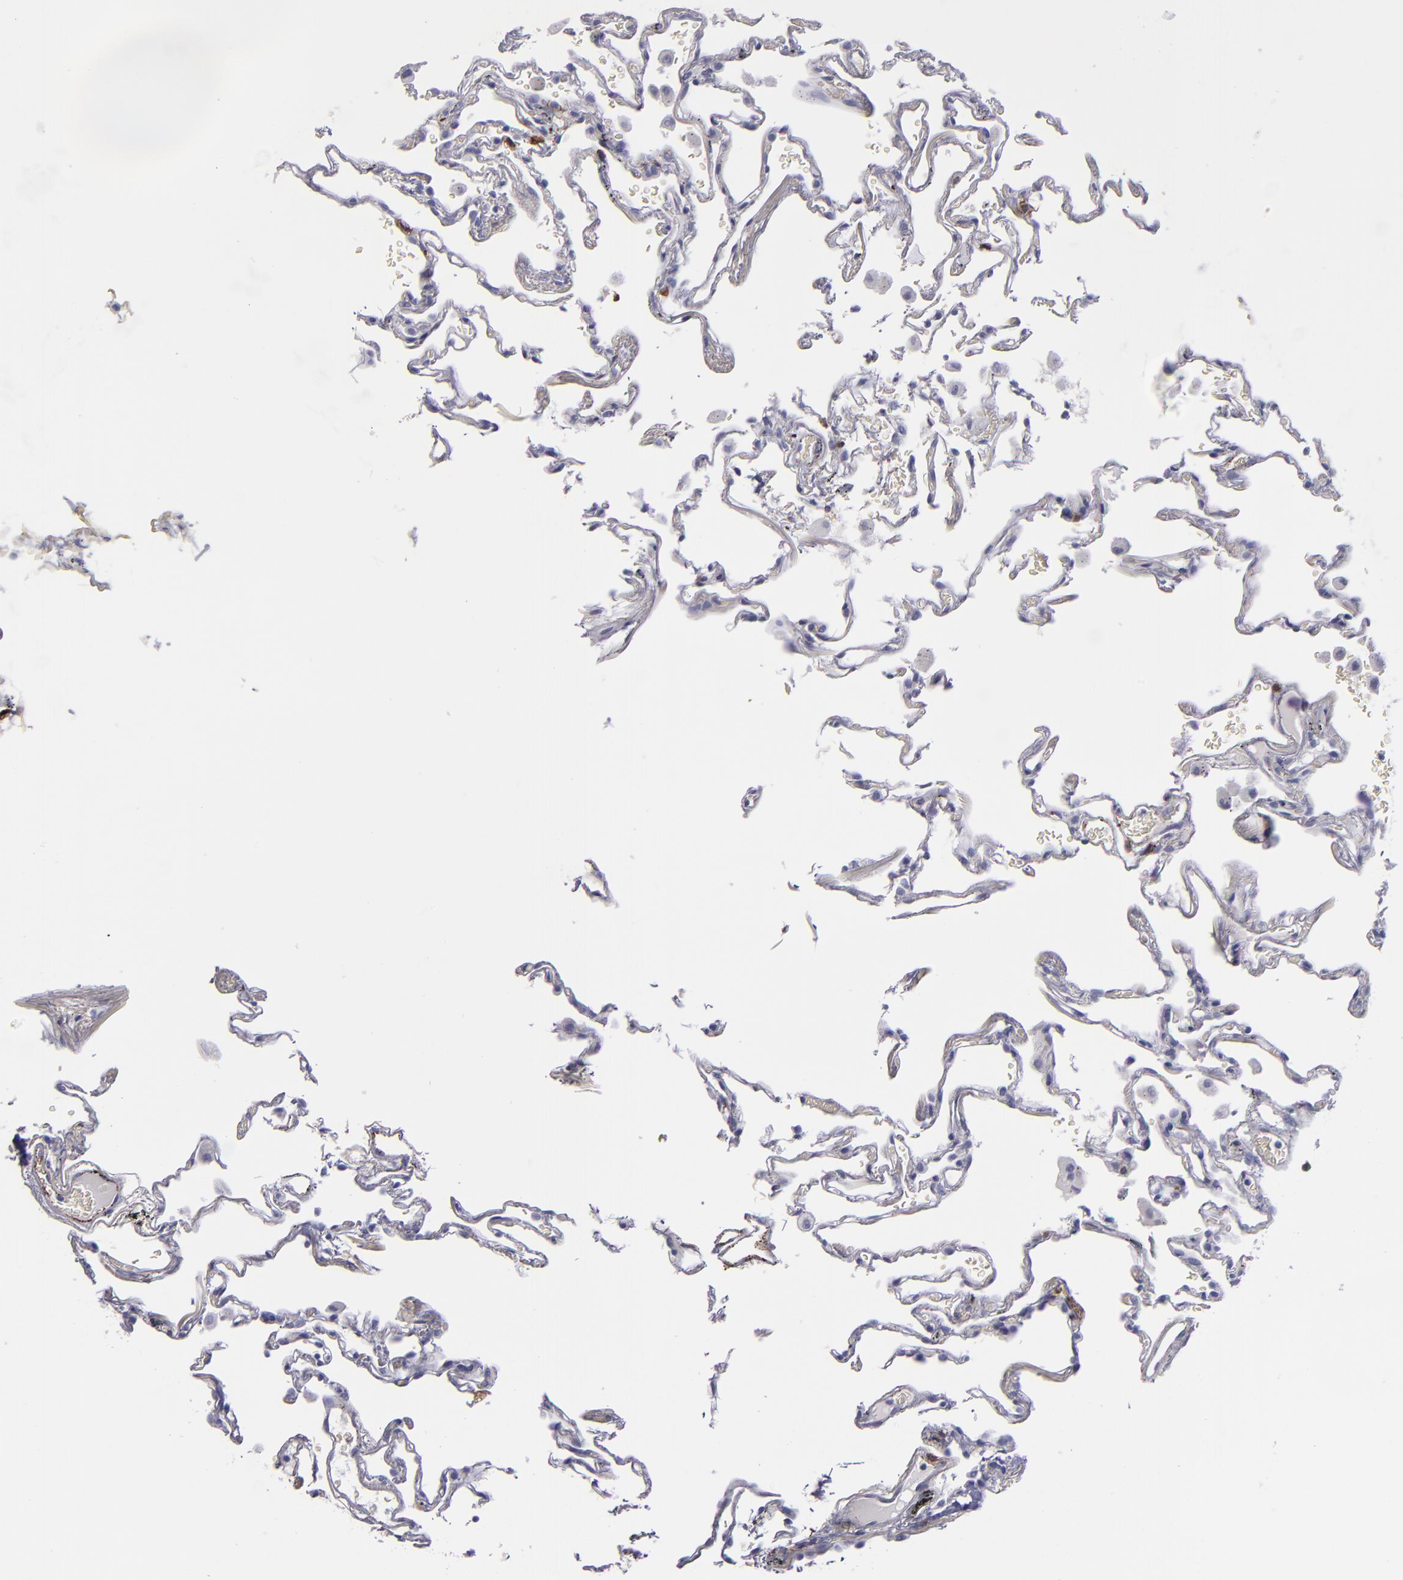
{"staining": {"intensity": "negative", "quantity": "none", "location": "none"}, "tissue": "lung", "cell_type": "Alveolar cells", "image_type": "normal", "snomed": [{"axis": "morphology", "description": "Normal tissue, NOS"}, {"axis": "morphology", "description": "Inflammation, NOS"}, {"axis": "topography", "description": "Lung"}], "caption": "Immunohistochemistry (IHC) of unremarkable human lung demonstrates no expression in alveolar cells. Nuclei are stained in blue.", "gene": "CD27", "patient": {"sex": "male", "age": 69}}